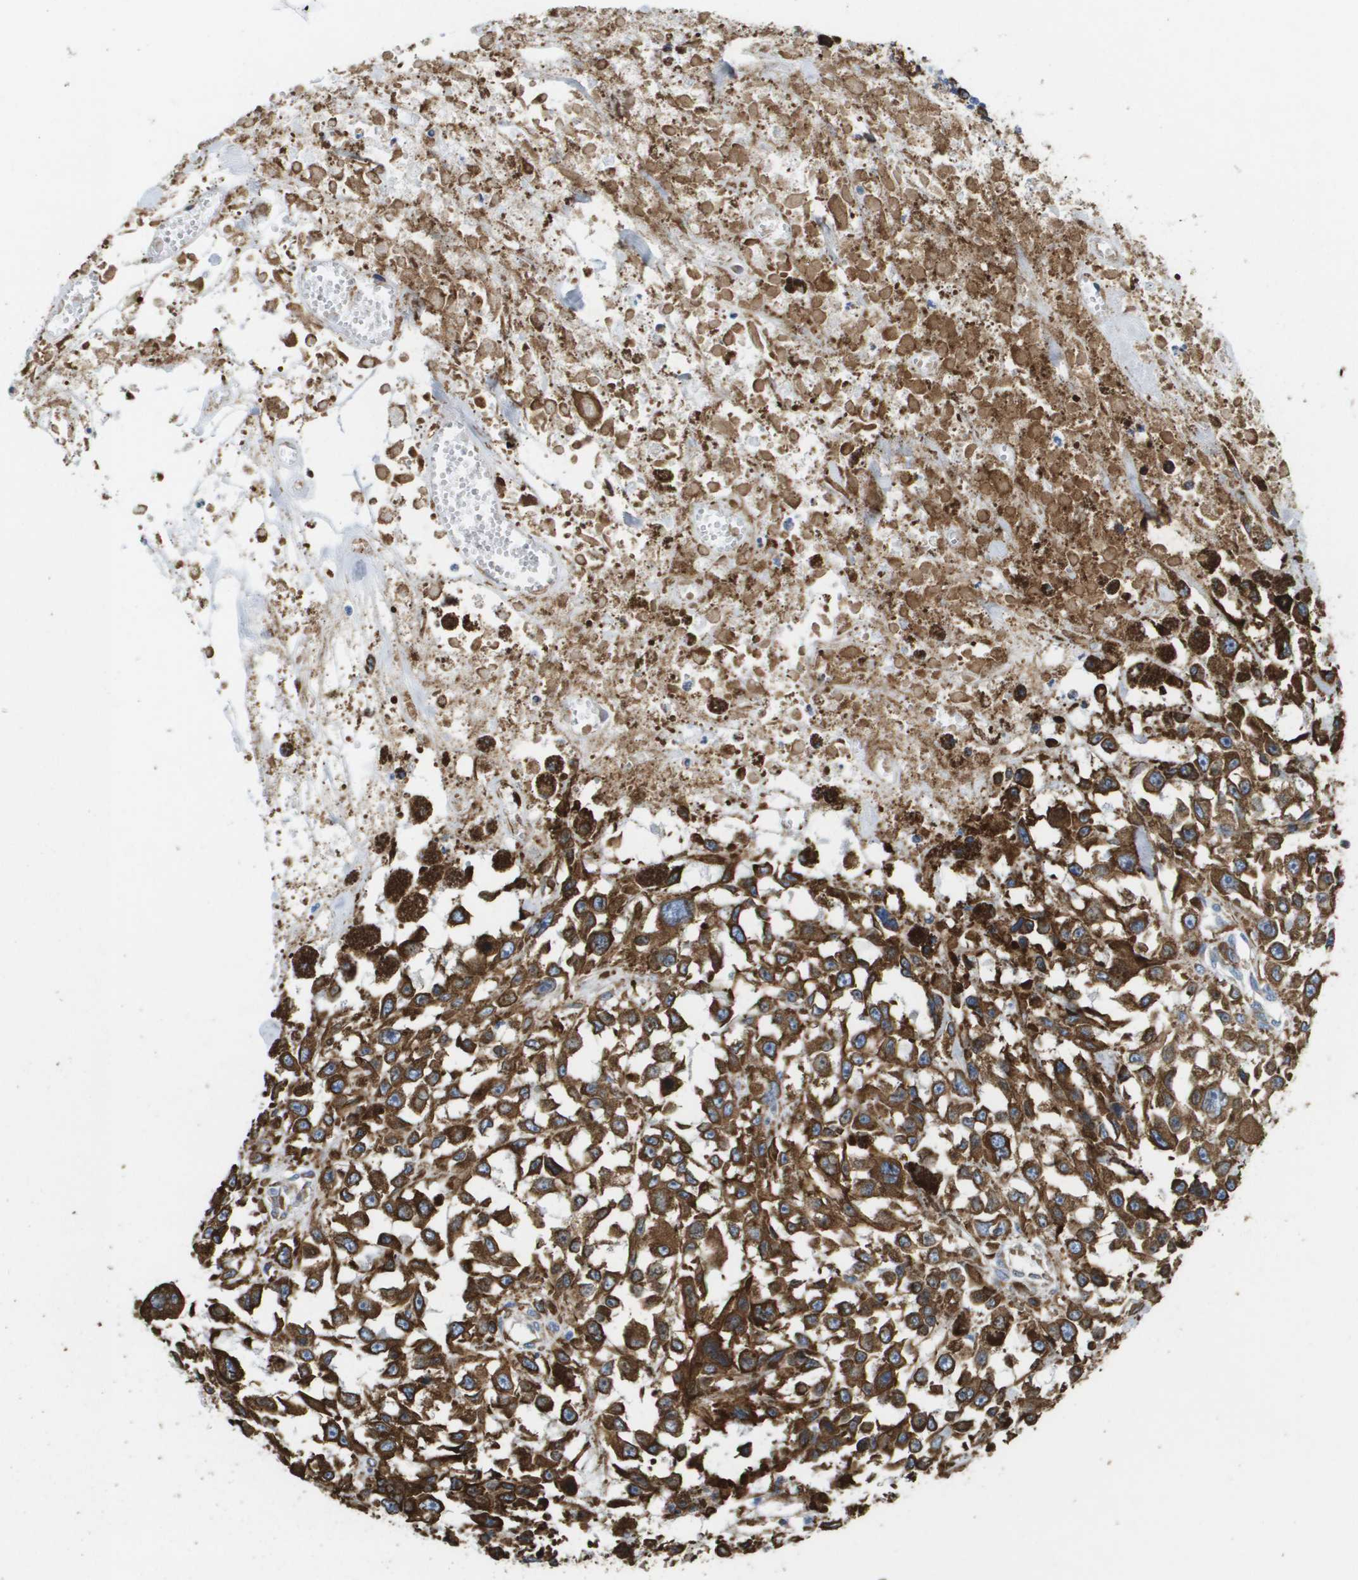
{"staining": {"intensity": "strong", "quantity": ">75%", "location": "cytoplasmic/membranous"}, "tissue": "melanoma", "cell_type": "Tumor cells", "image_type": "cancer", "snomed": [{"axis": "morphology", "description": "Malignant melanoma, Metastatic site"}, {"axis": "topography", "description": "Lymph node"}], "caption": "The immunohistochemical stain shows strong cytoplasmic/membranous positivity in tumor cells of malignant melanoma (metastatic site) tissue.", "gene": "ST3GAL2", "patient": {"sex": "male", "age": 59}}